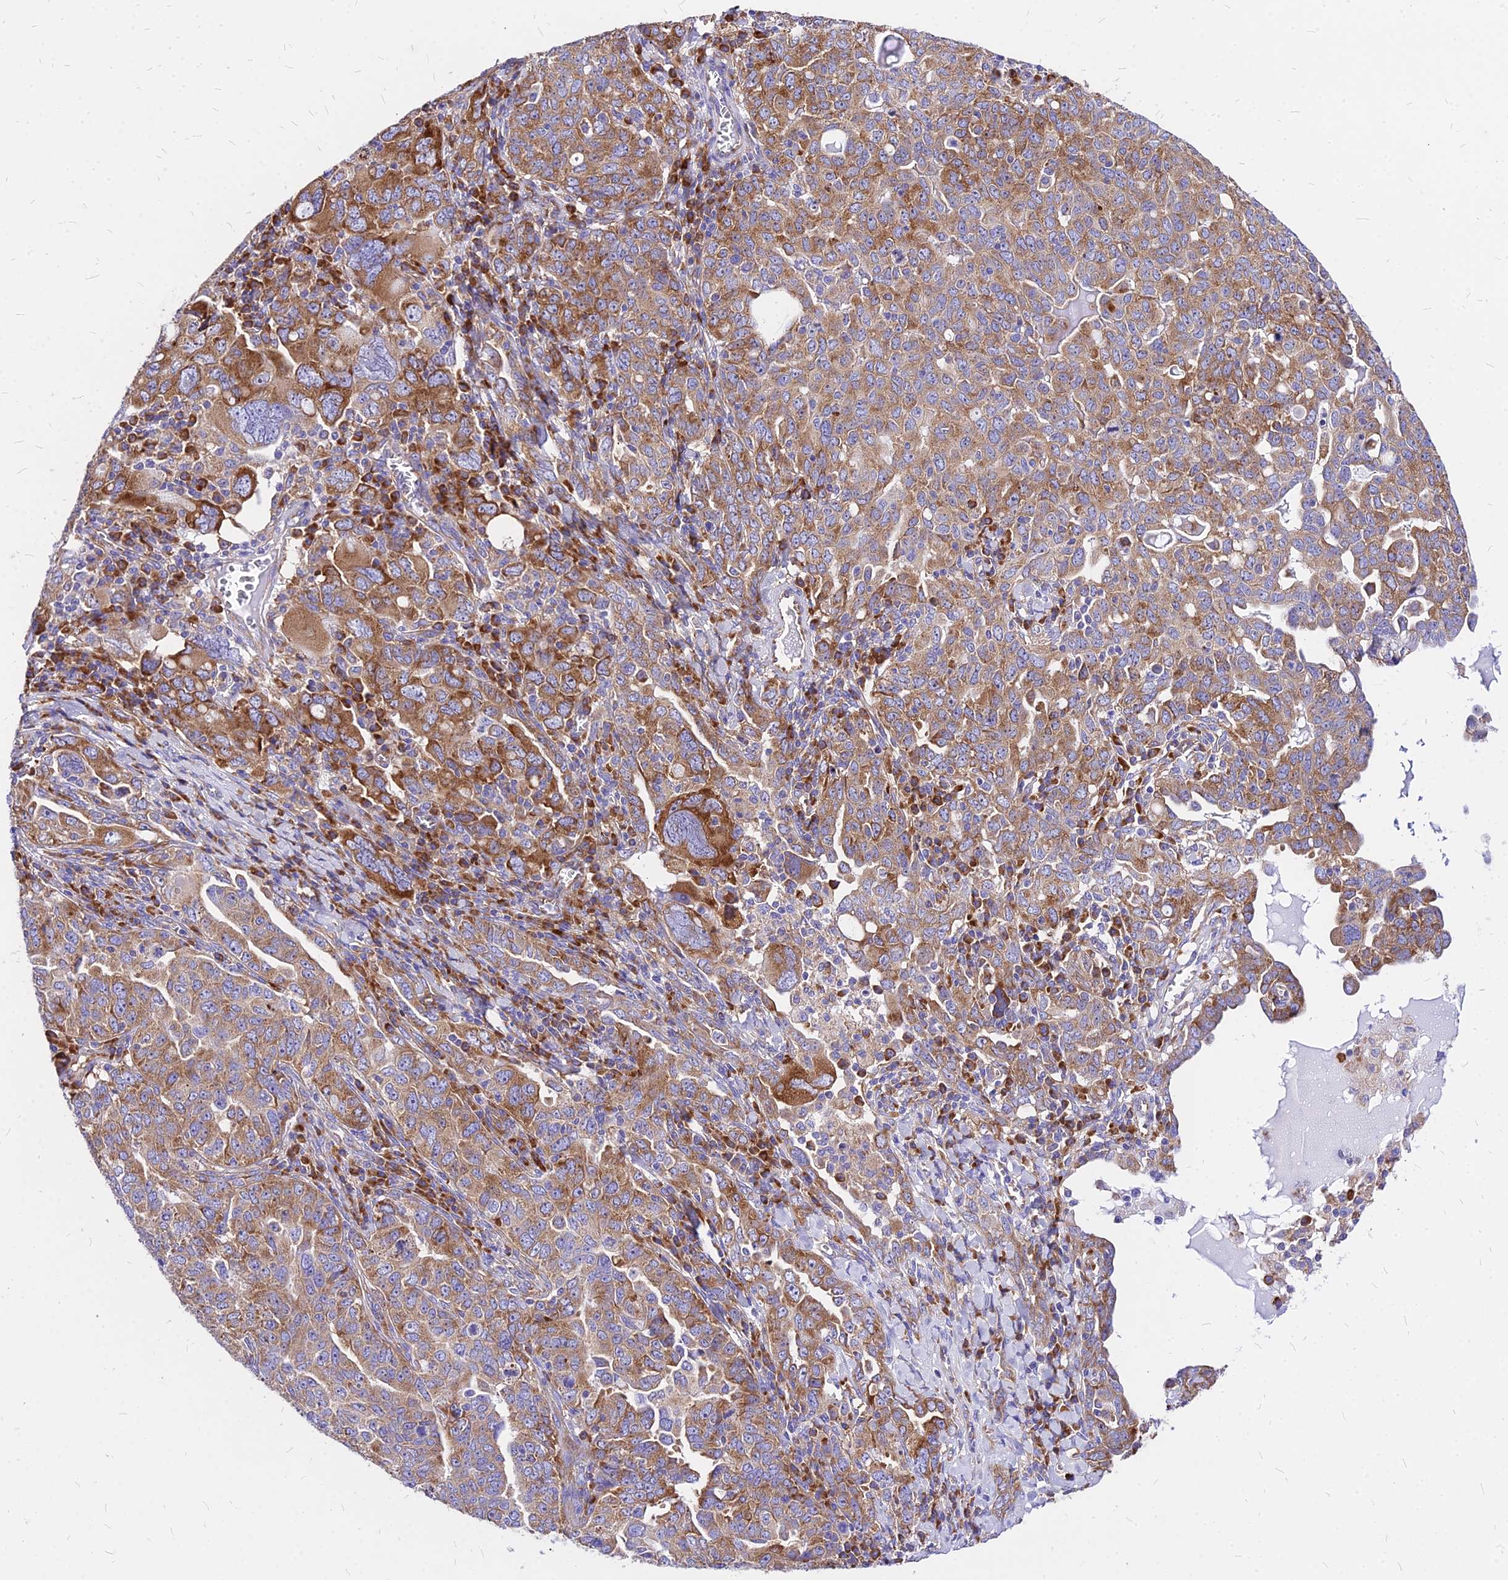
{"staining": {"intensity": "moderate", "quantity": ">75%", "location": "cytoplasmic/membranous"}, "tissue": "ovarian cancer", "cell_type": "Tumor cells", "image_type": "cancer", "snomed": [{"axis": "morphology", "description": "Carcinoma, endometroid"}, {"axis": "topography", "description": "Ovary"}], "caption": "IHC of ovarian cancer (endometroid carcinoma) shows medium levels of moderate cytoplasmic/membranous staining in about >75% of tumor cells.", "gene": "RPL19", "patient": {"sex": "female", "age": 62}}